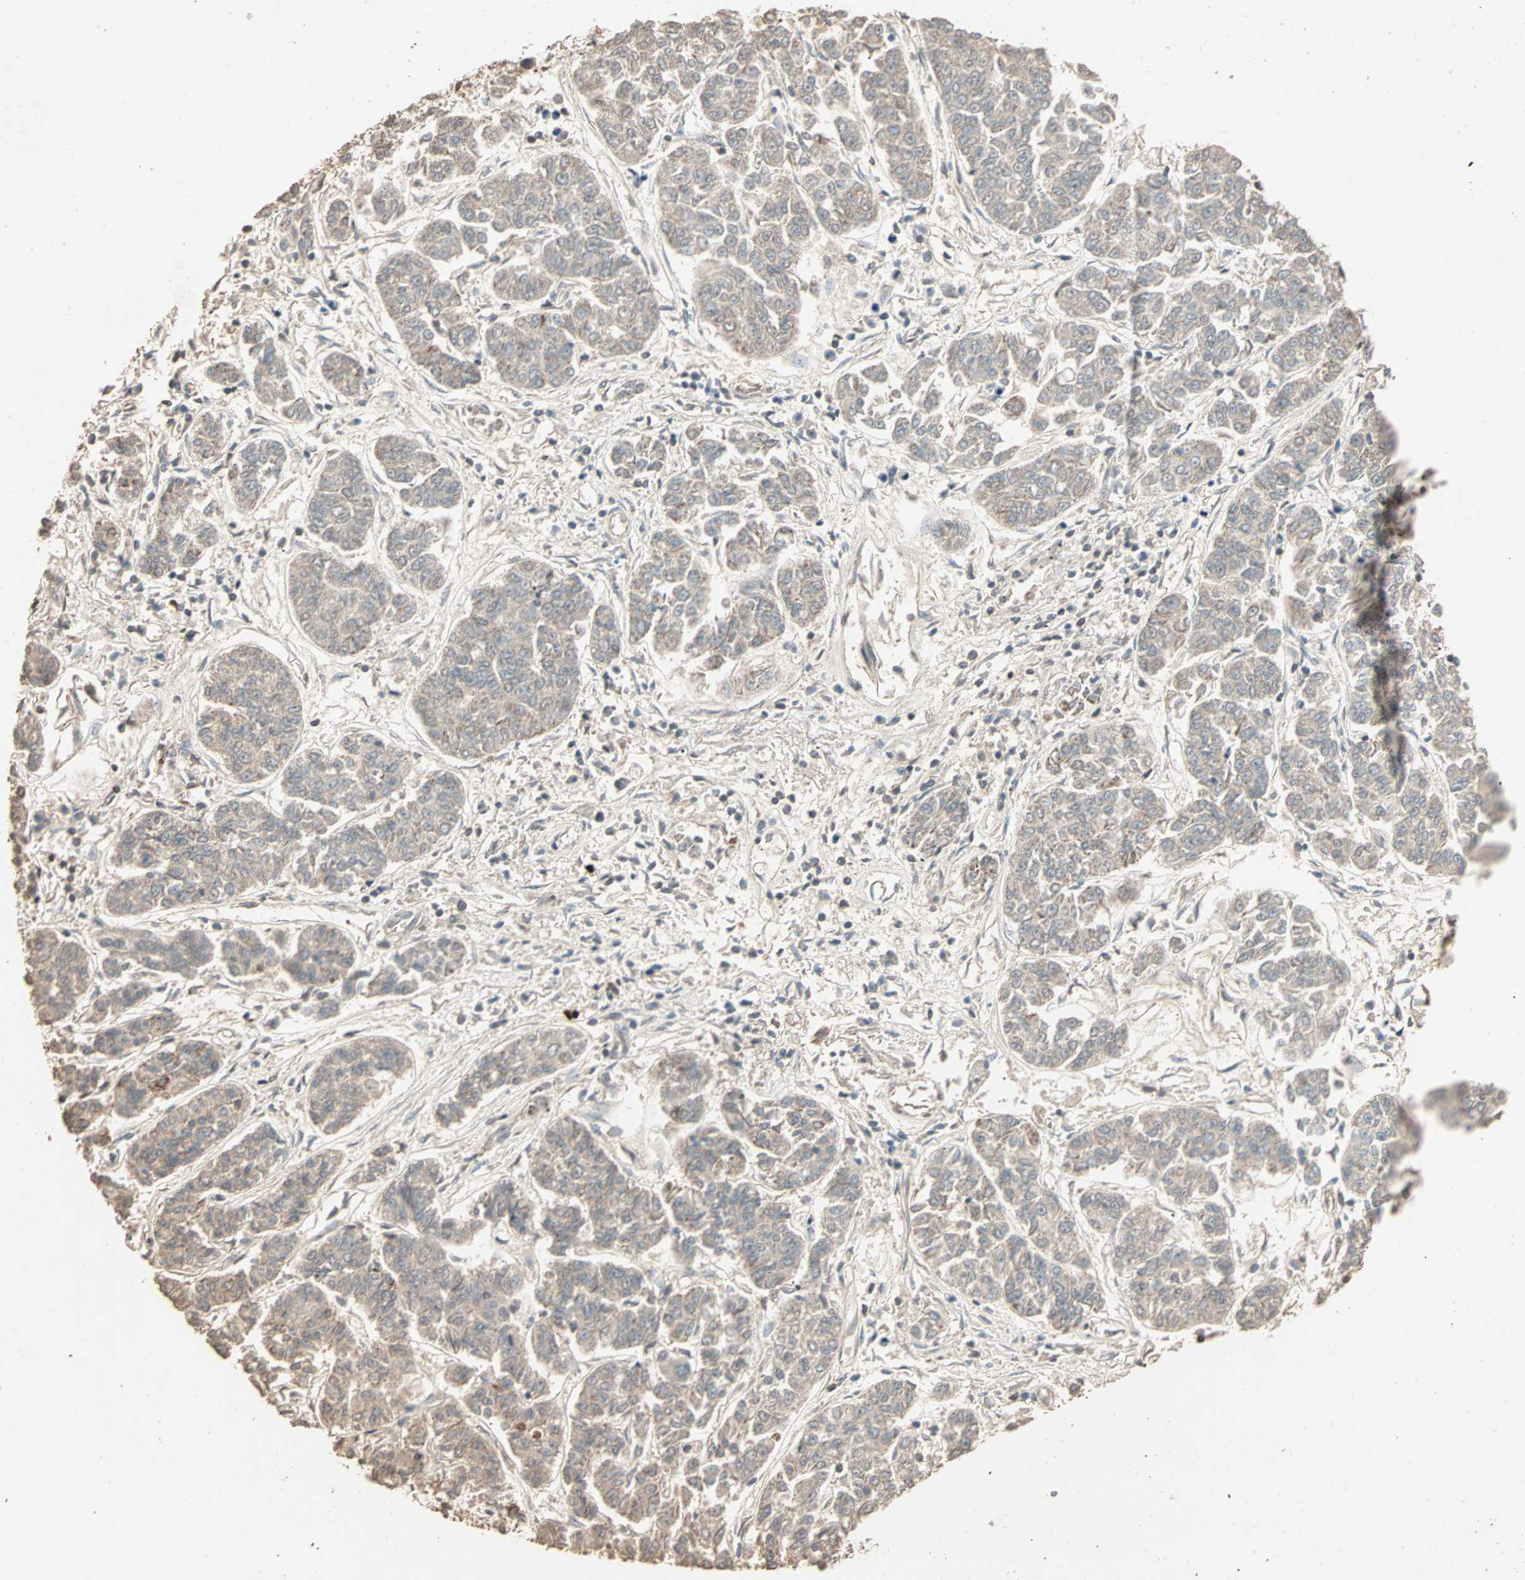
{"staining": {"intensity": "weak", "quantity": ">75%", "location": "cytoplasmic/membranous,nuclear"}, "tissue": "lung cancer", "cell_type": "Tumor cells", "image_type": "cancer", "snomed": [{"axis": "morphology", "description": "Adenocarcinoma, NOS"}, {"axis": "topography", "description": "Lung"}], "caption": "Immunohistochemistry photomicrograph of neoplastic tissue: lung adenocarcinoma stained using immunohistochemistry shows low levels of weak protein expression localized specifically in the cytoplasmic/membranous and nuclear of tumor cells, appearing as a cytoplasmic/membranous and nuclear brown color.", "gene": "ZBTB33", "patient": {"sex": "male", "age": 84}}